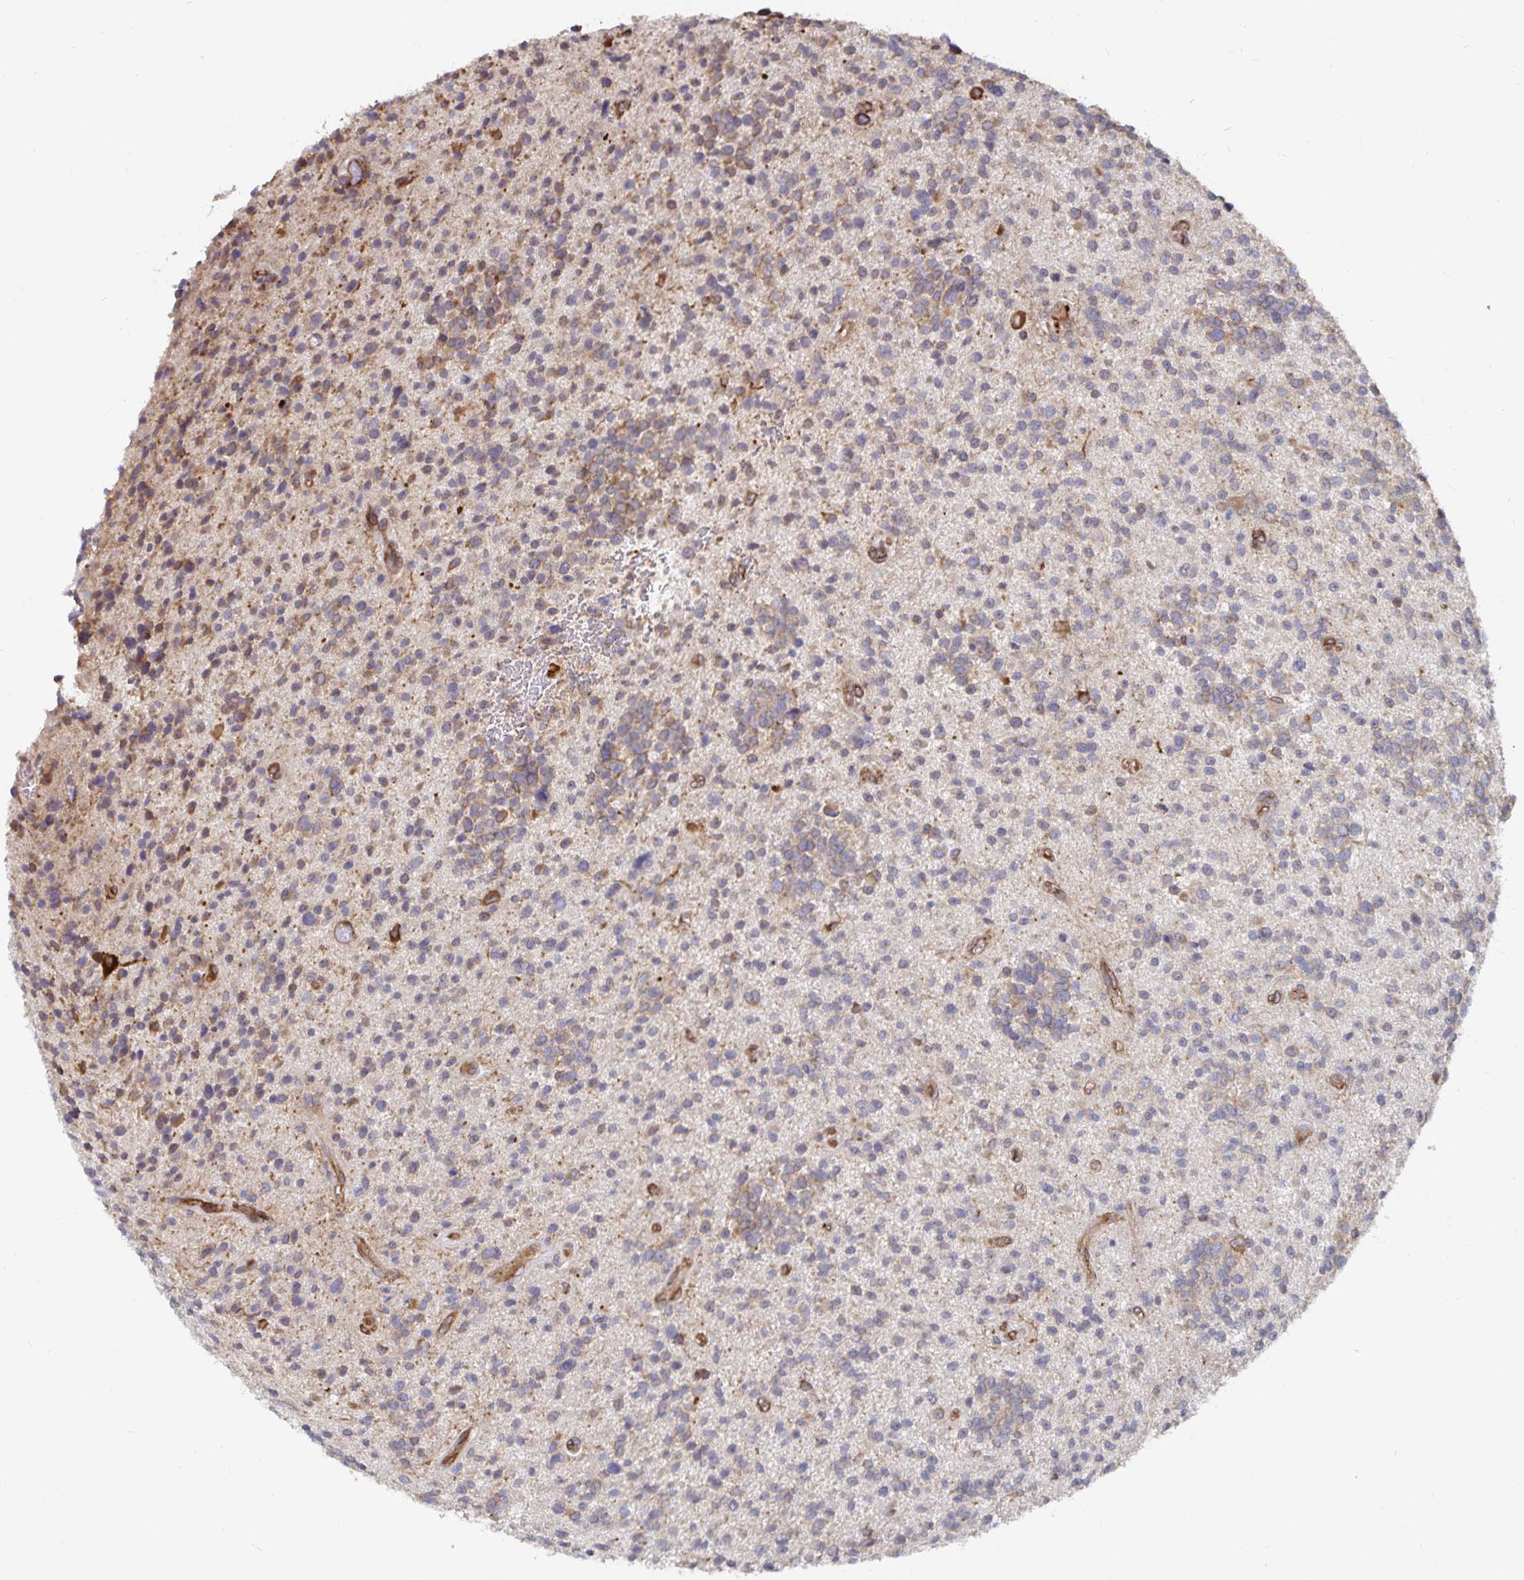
{"staining": {"intensity": "moderate", "quantity": "25%-75%", "location": "cytoplasmic/membranous"}, "tissue": "glioma", "cell_type": "Tumor cells", "image_type": "cancer", "snomed": [{"axis": "morphology", "description": "Glioma, malignant, High grade"}, {"axis": "topography", "description": "Brain"}], "caption": "Glioma was stained to show a protein in brown. There is medium levels of moderate cytoplasmic/membranous expression in approximately 25%-75% of tumor cells.", "gene": "BCAP29", "patient": {"sex": "male", "age": 29}}